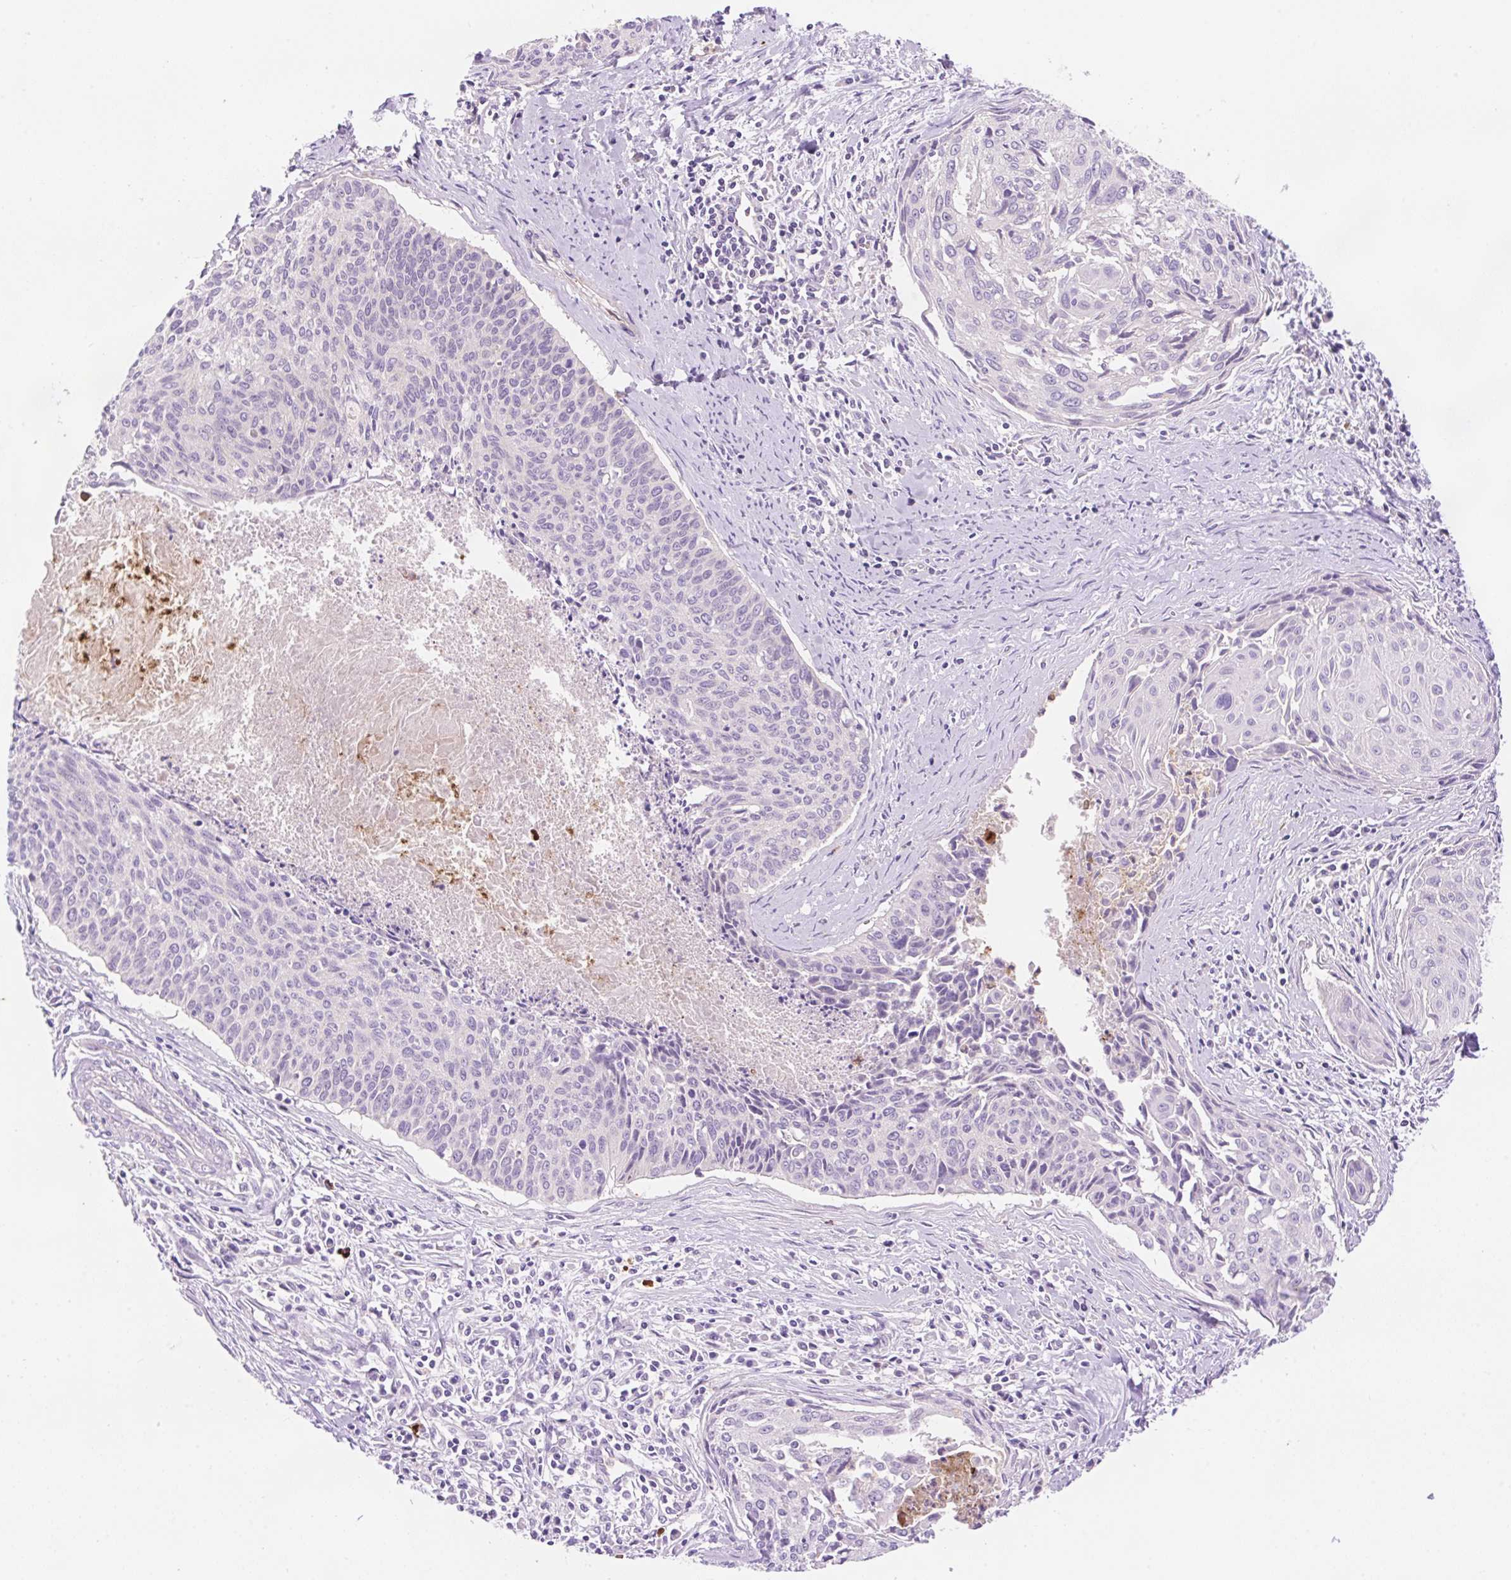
{"staining": {"intensity": "negative", "quantity": "none", "location": "none"}, "tissue": "cervical cancer", "cell_type": "Tumor cells", "image_type": "cancer", "snomed": [{"axis": "morphology", "description": "Squamous cell carcinoma, NOS"}, {"axis": "topography", "description": "Cervix"}], "caption": "Tumor cells are negative for brown protein staining in cervical squamous cell carcinoma.", "gene": "LHFPL5", "patient": {"sex": "female", "age": 55}}